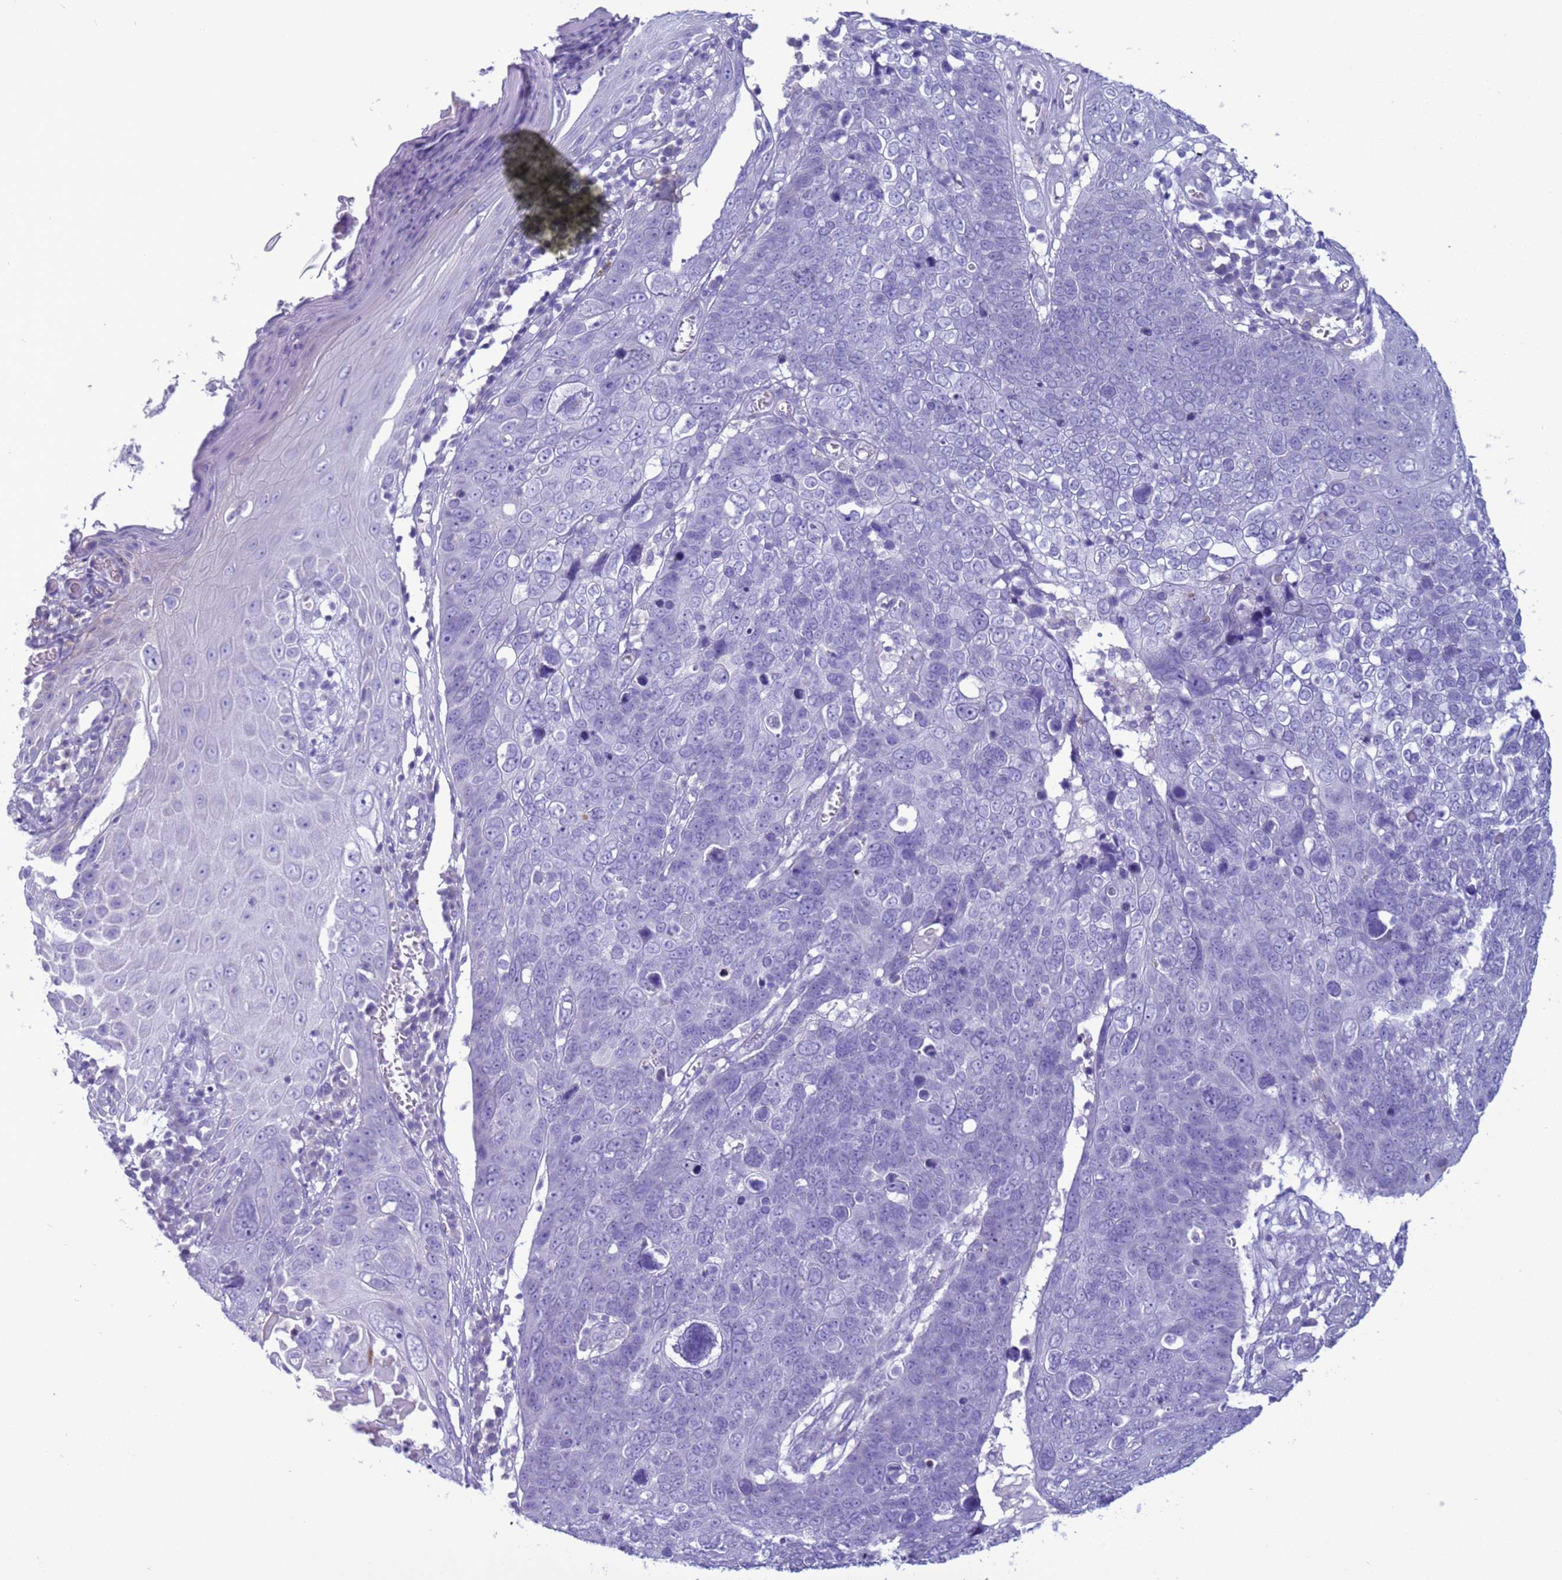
{"staining": {"intensity": "negative", "quantity": "none", "location": "none"}, "tissue": "skin cancer", "cell_type": "Tumor cells", "image_type": "cancer", "snomed": [{"axis": "morphology", "description": "Squamous cell carcinoma, NOS"}, {"axis": "topography", "description": "Skin"}], "caption": "High power microscopy photomicrograph of an immunohistochemistry micrograph of skin squamous cell carcinoma, revealing no significant expression in tumor cells. (DAB IHC, high magnification).", "gene": "CST4", "patient": {"sex": "male", "age": 71}}